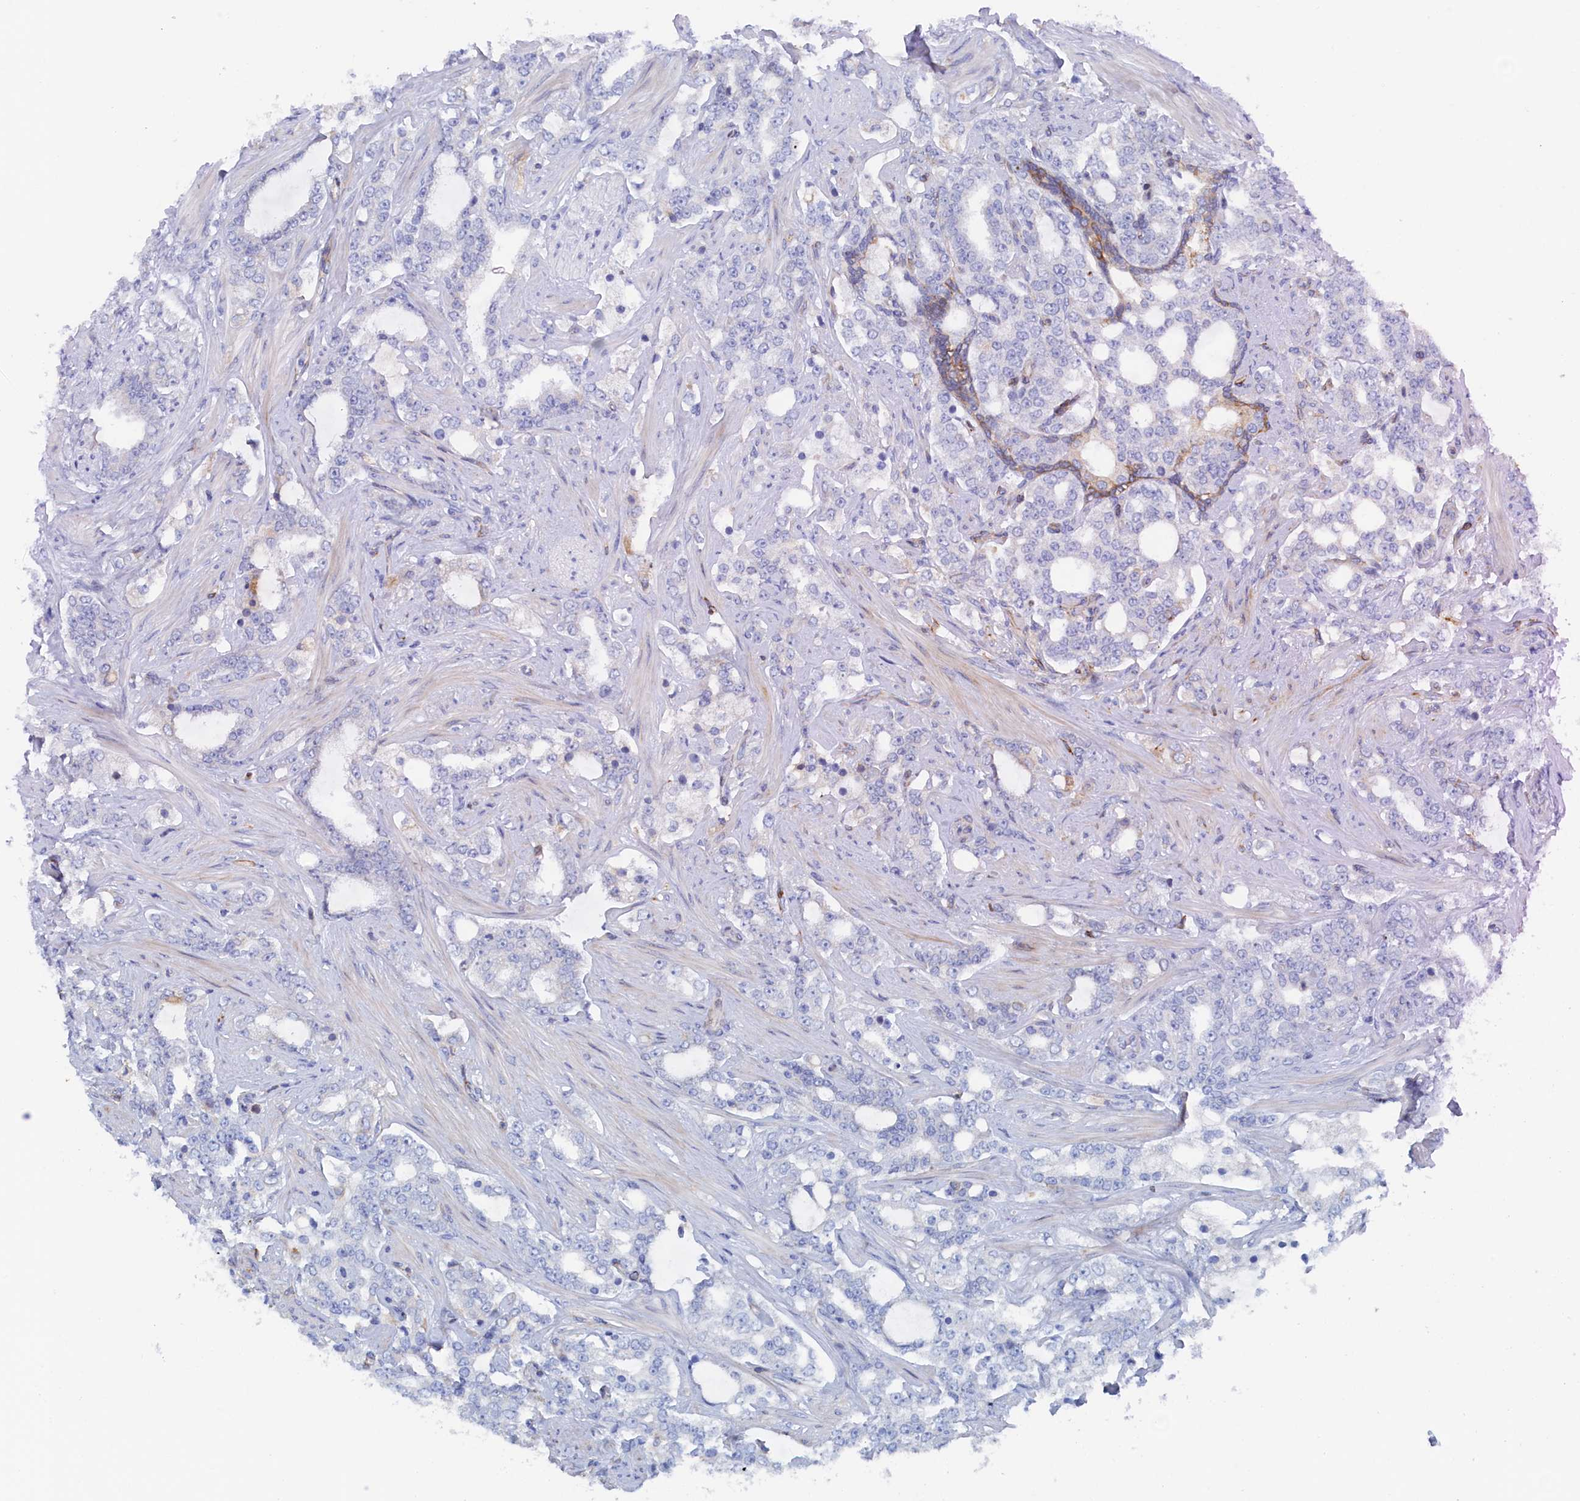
{"staining": {"intensity": "negative", "quantity": "none", "location": "none"}, "tissue": "prostate cancer", "cell_type": "Tumor cells", "image_type": "cancer", "snomed": [{"axis": "morphology", "description": "Adenocarcinoma, High grade"}, {"axis": "topography", "description": "Prostate"}], "caption": "Tumor cells are negative for brown protein staining in adenocarcinoma (high-grade) (prostate). Brightfield microscopy of immunohistochemistry stained with DAB (3,3'-diaminobenzidine) (brown) and hematoxylin (blue), captured at high magnification.", "gene": "COG7", "patient": {"sex": "male", "age": 64}}